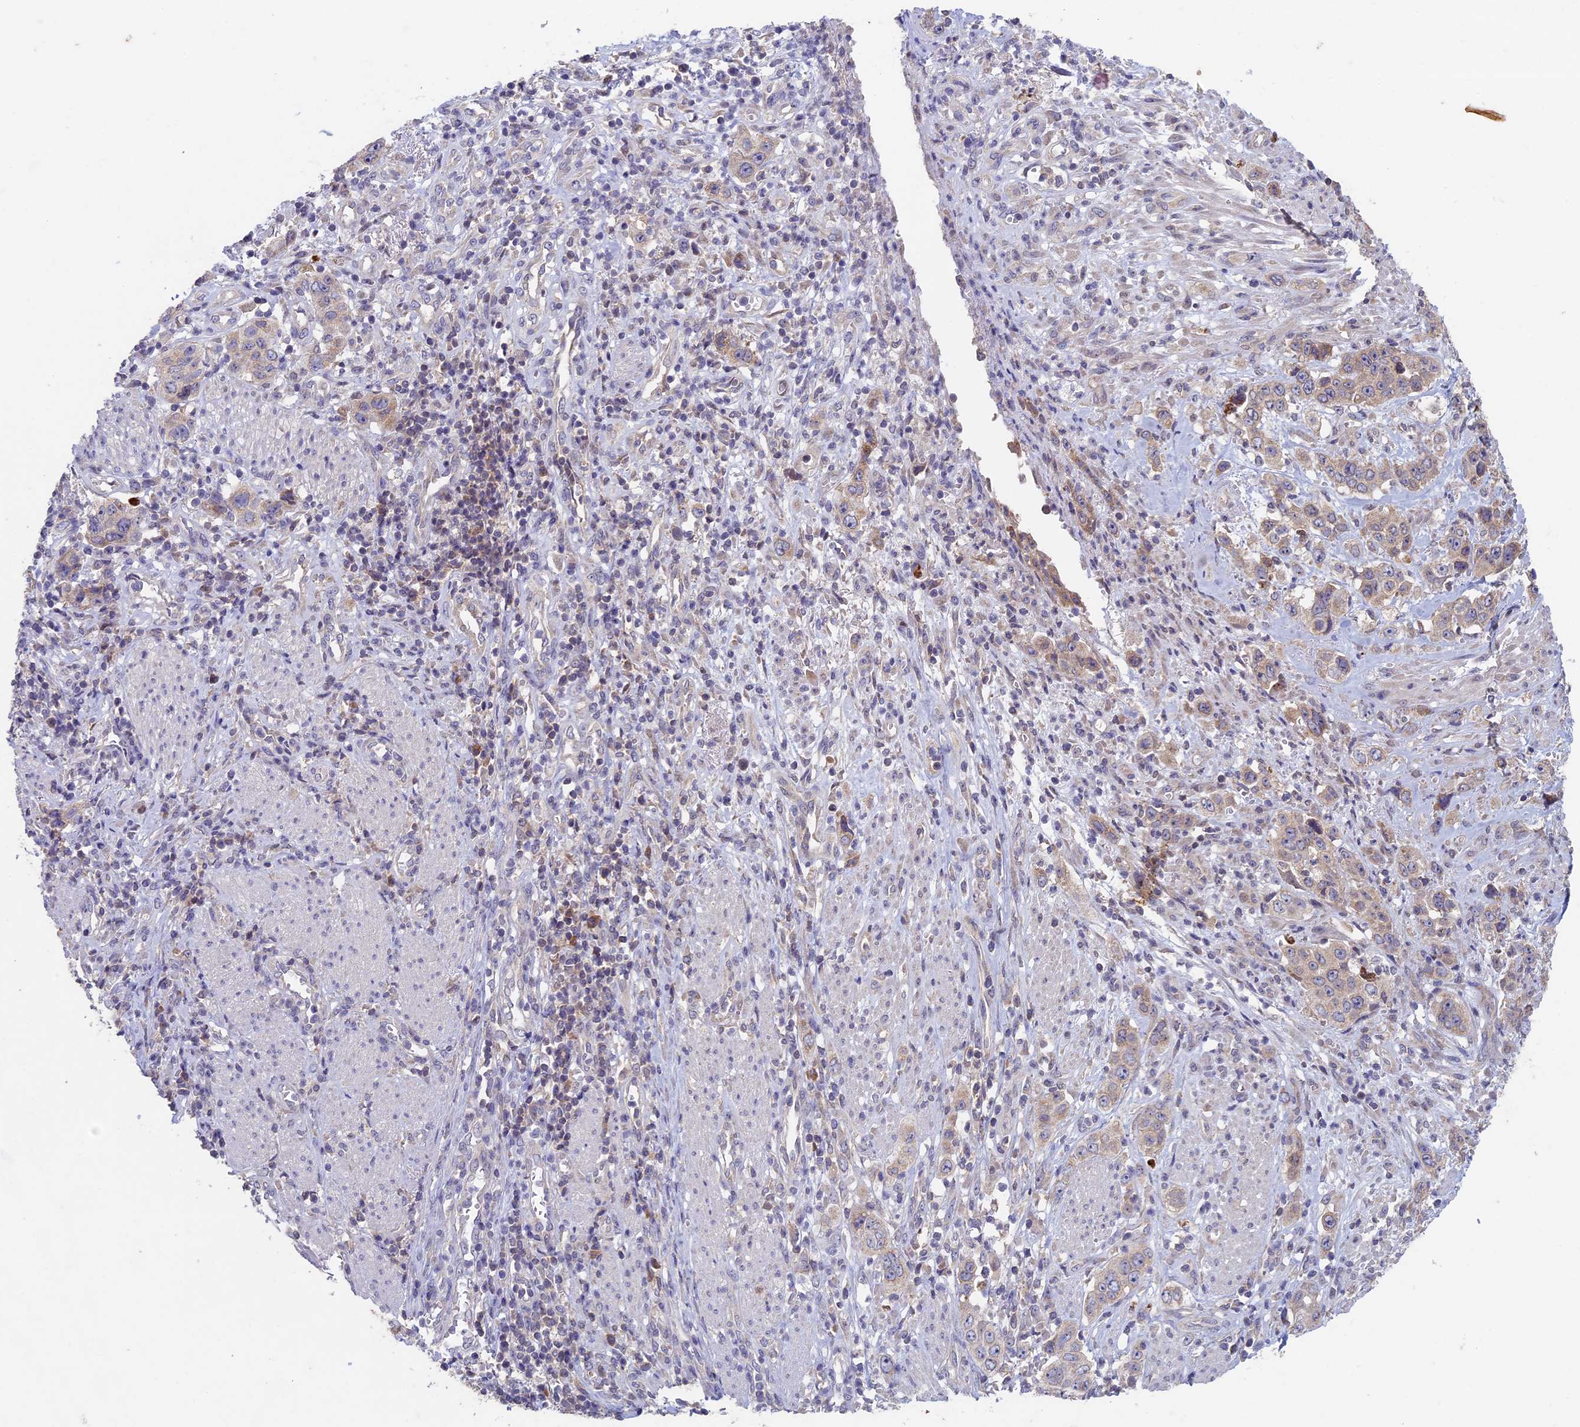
{"staining": {"intensity": "weak", "quantity": ">75%", "location": "cytoplasmic/membranous"}, "tissue": "stomach cancer", "cell_type": "Tumor cells", "image_type": "cancer", "snomed": [{"axis": "morphology", "description": "Adenocarcinoma, NOS"}, {"axis": "topography", "description": "Stomach, upper"}], "caption": "This histopathology image exhibits stomach cancer (adenocarcinoma) stained with IHC to label a protein in brown. The cytoplasmic/membranous of tumor cells show weak positivity for the protein. Nuclei are counter-stained blue.", "gene": "RCCD1", "patient": {"sex": "male", "age": 62}}